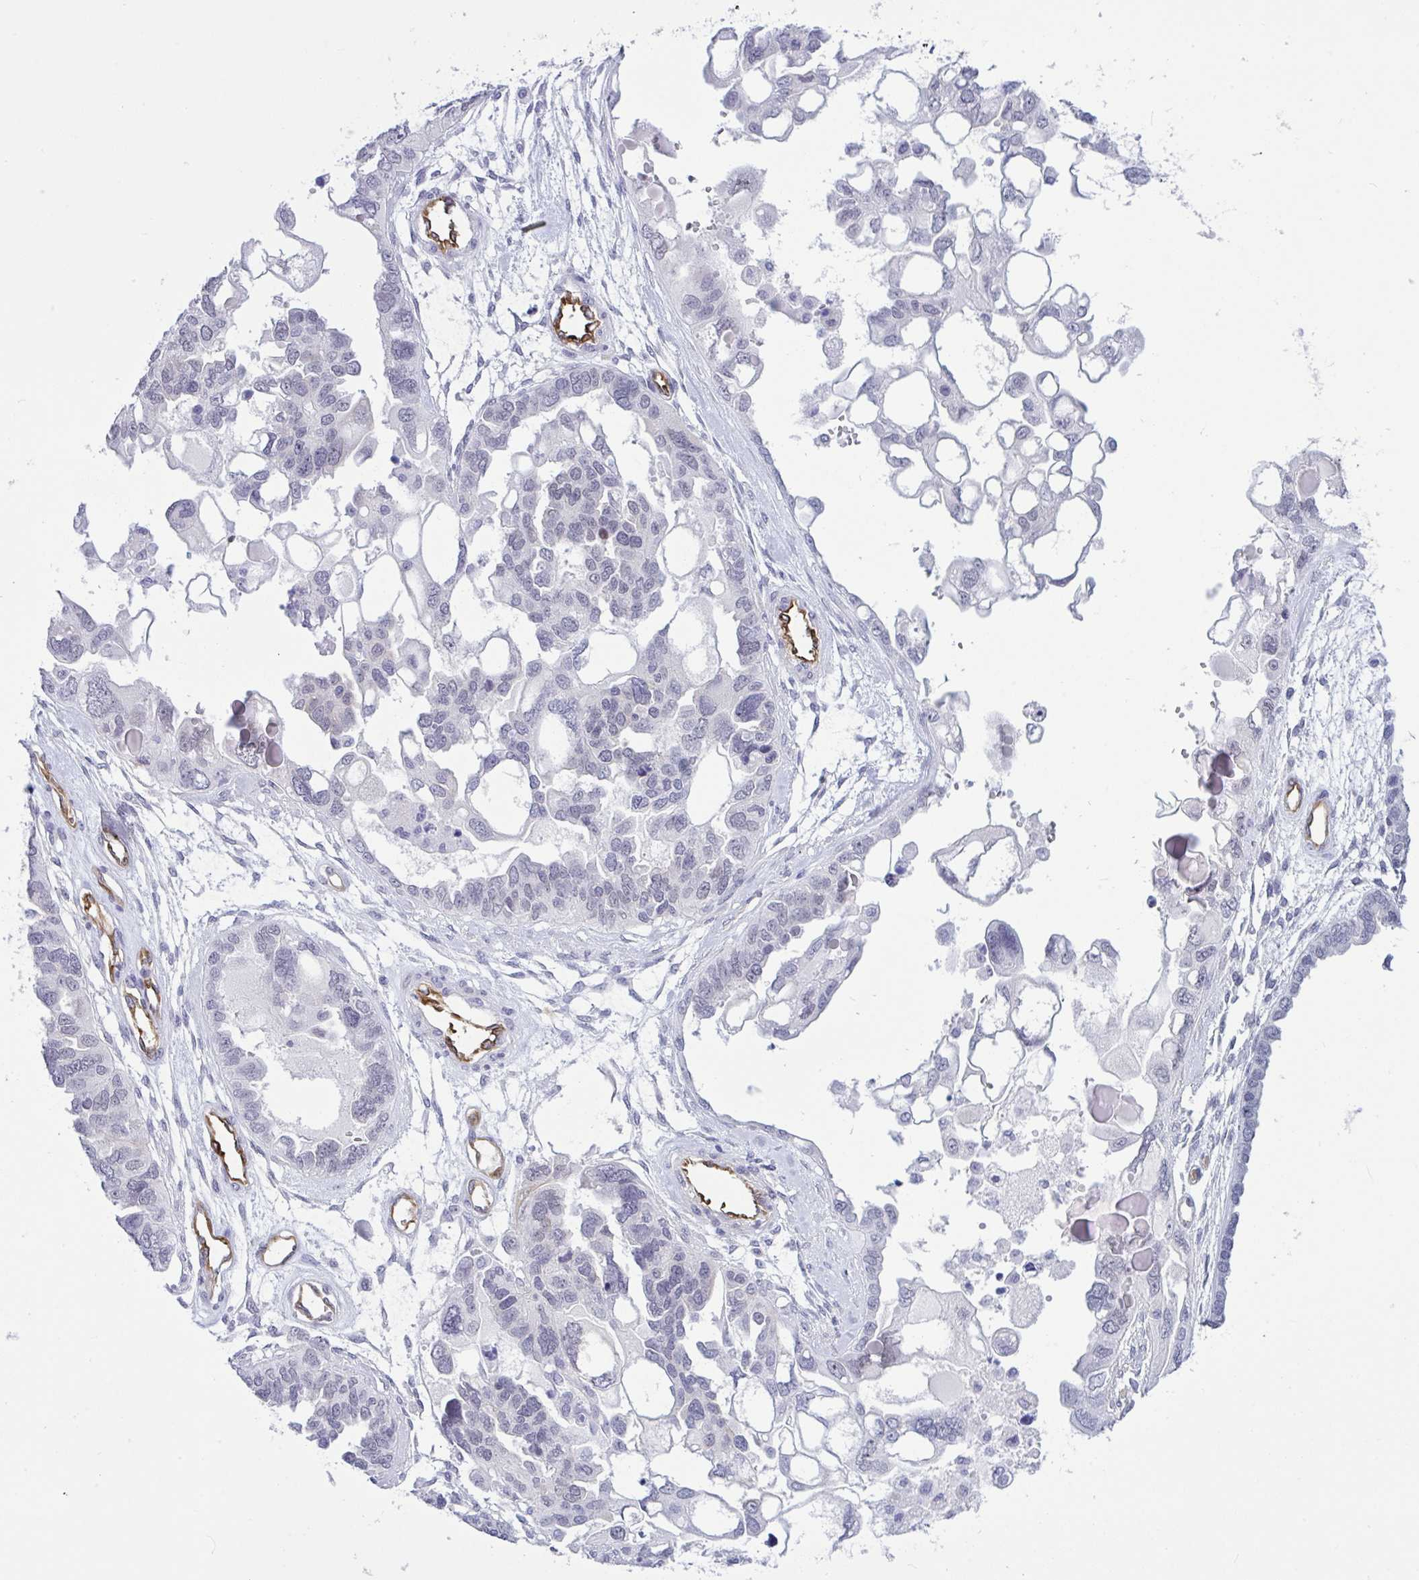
{"staining": {"intensity": "negative", "quantity": "none", "location": "none"}, "tissue": "ovarian cancer", "cell_type": "Tumor cells", "image_type": "cancer", "snomed": [{"axis": "morphology", "description": "Cystadenocarcinoma, serous, NOS"}, {"axis": "topography", "description": "Ovary"}], "caption": "Human ovarian cancer (serous cystadenocarcinoma) stained for a protein using immunohistochemistry demonstrates no positivity in tumor cells.", "gene": "EML1", "patient": {"sex": "female", "age": 51}}